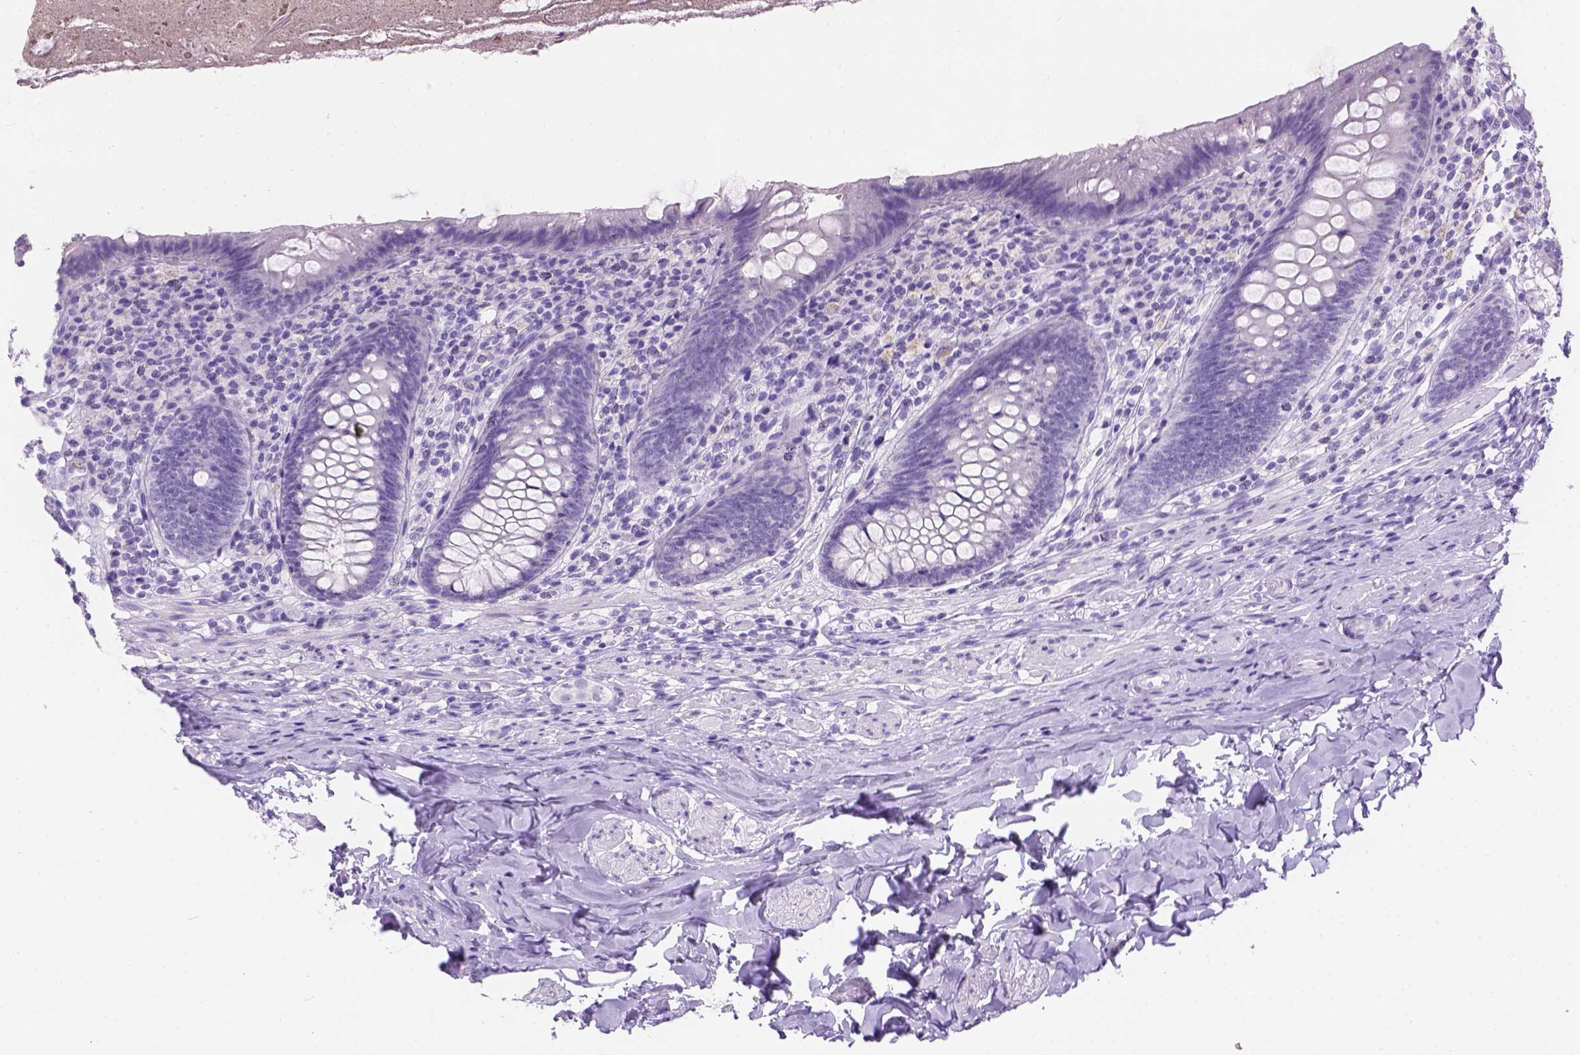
{"staining": {"intensity": "negative", "quantity": "none", "location": "none"}, "tissue": "appendix", "cell_type": "Glandular cells", "image_type": "normal", "snomed": [{"axis": "morphology", "description": "Normal tissue, NOS"}, {"axis": "topography", "description": "Appendix"}], "caption": "IHC photomicrograph of unremarkable appendix: appendix stained with DAB shows no significant protein expression in glandular cells. (DAB immunohistochemistry (IHC) visualized using brightfield microscopy, high magnification).", "gene": "TMEM38A", "patient": {"sex": "male", "age": 47}}